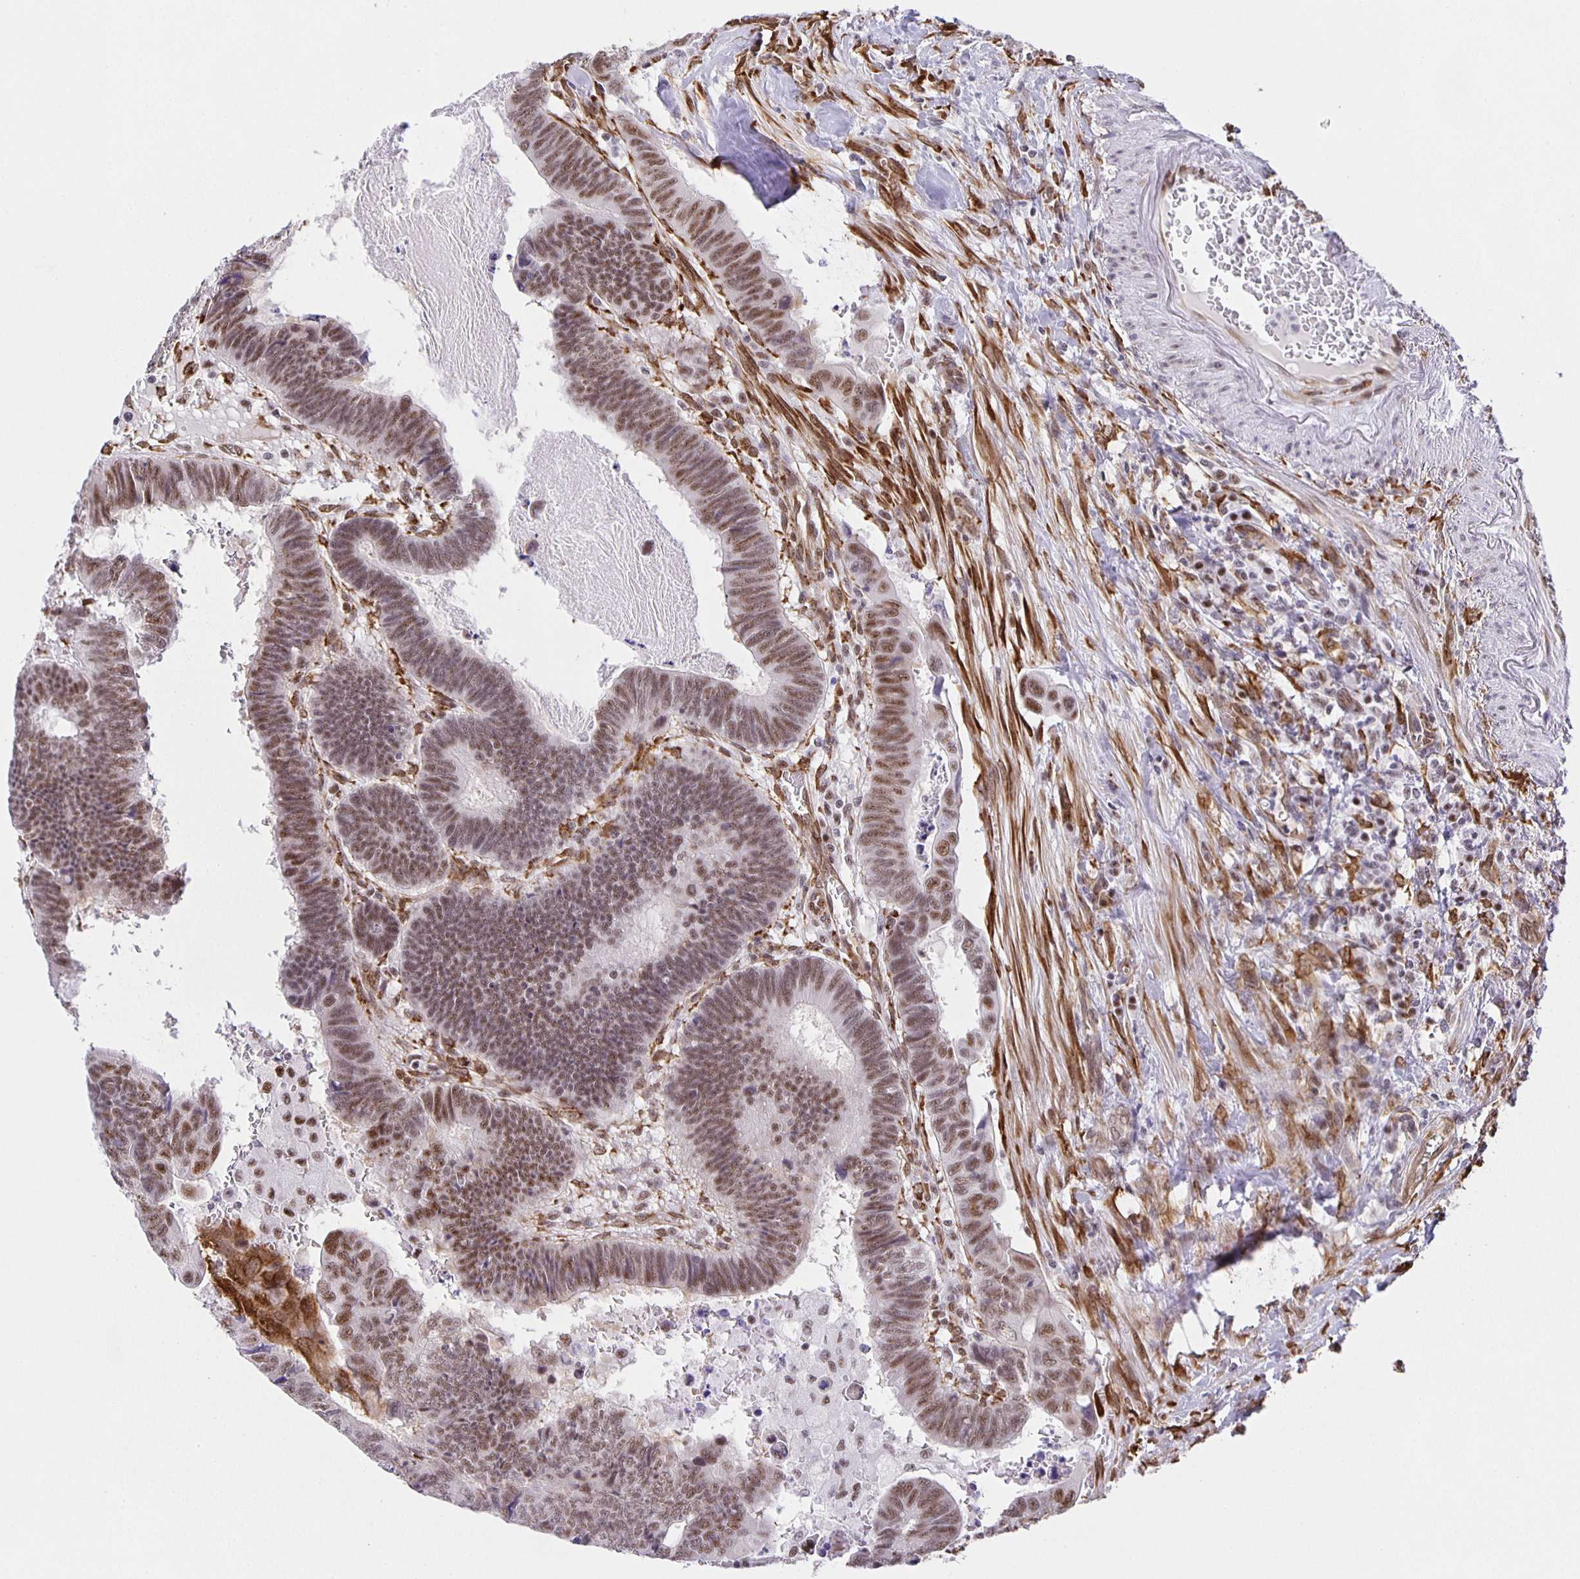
{"staining": {"intensity": "moderate", "quantity": ">75%", "location": "nuclear"}, "tissue": "colorectal cancer", "cell_type": "Tumor cells", "image_type": "cancer", "snomed": [{"axis": "morphology", "description": "Adenocarcinoma, NOS"}, {"axis": "topography", "description": "Colon"}], "caption": "Adenocarcinoma (colorectal) stained with DAB immunohistochemistry (IHC) demonstrates medium levels of moderate nuclear positivity in about >75% of tumor cells.", "gene": "ZRANB2", "patient": {"sex": "male", "age": 62}}